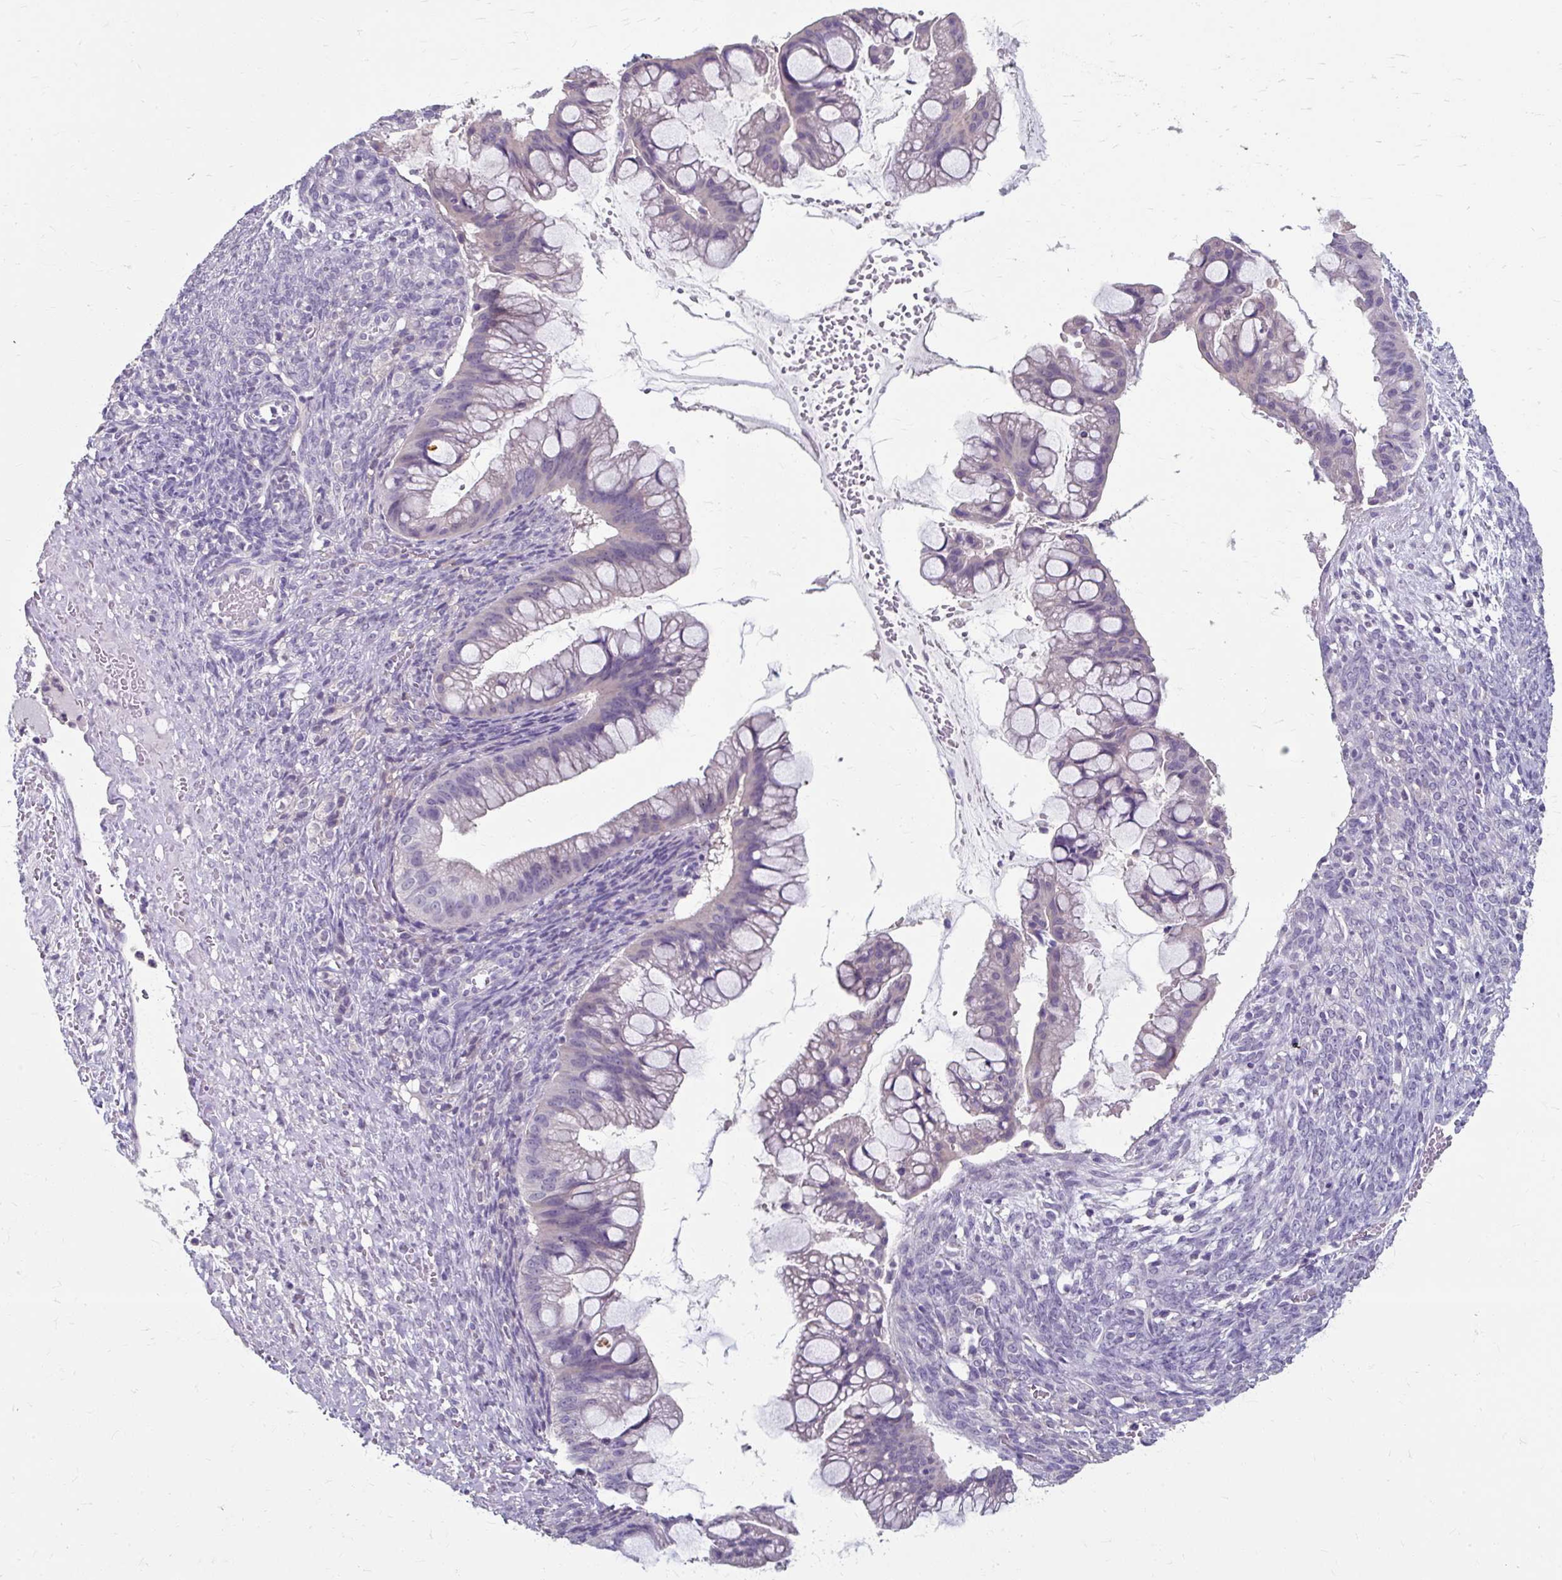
{"staining": {"intensity": "negative", "quantity": "none", "location": "none"}, "tissue": "ovarian cancer", "cell_type": "Tumor cells", "image_type": "cancer", "snomed": [{"axis": "morphology", "description": "Cystadenocarcinoma, mucinous, NOS"}, {"axis": "topography", "description": "Ovary"}], "caption": "Immunohistochemistry (IHC) photomicrograph of neoplastic tissue: human ovarian mucinous cystadenocarcinoma stained with DAB (3,3'-diaminobenzidine) shows no significant protein staining in tumor cells.", "gene": "KLHL24", "patient": {"sex": "female", "age": 73}}